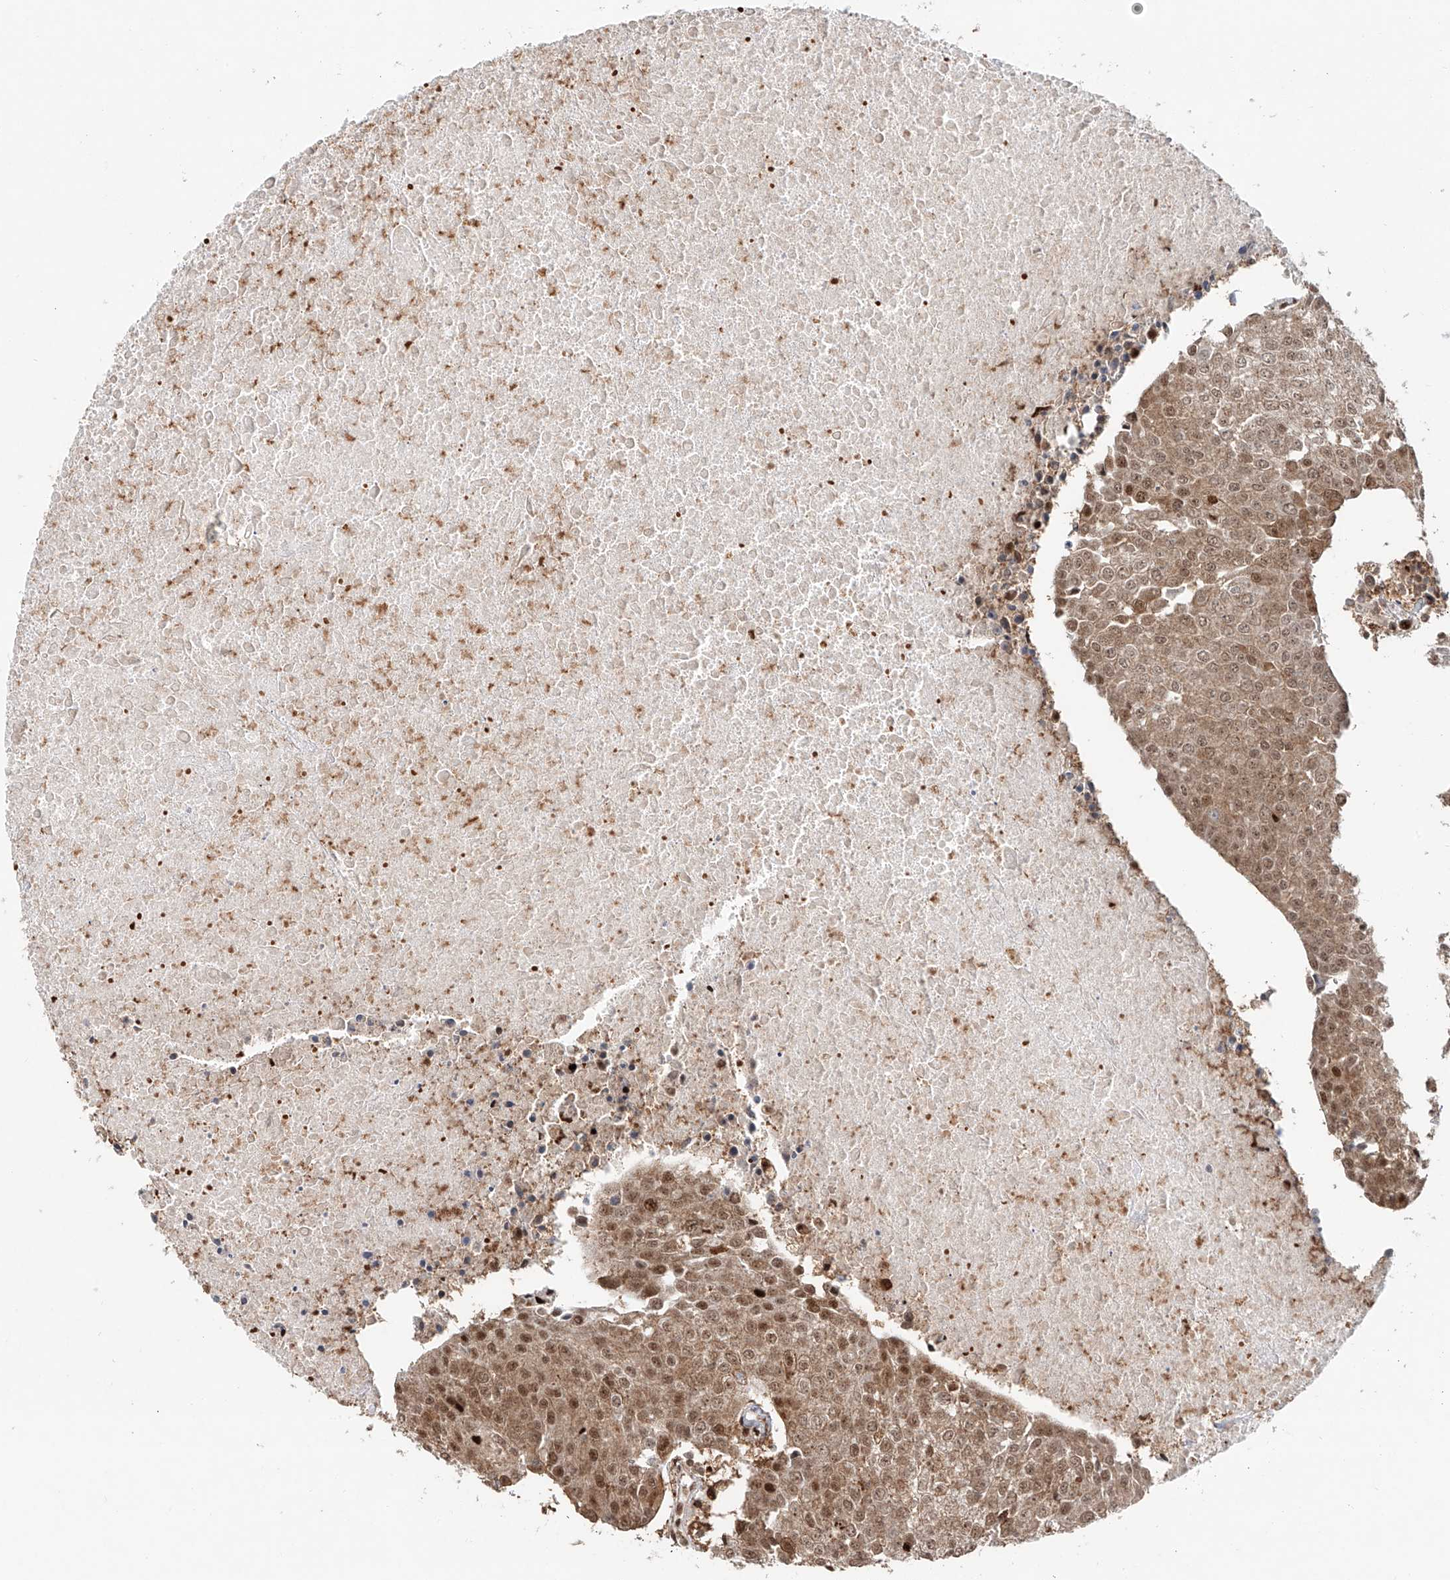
{"staining": {"intensity": "moderate", "quantity": ">75%", "location": "cytoplasmic/membranous,nuclear"}, "tissue": "urothelial cancer", "cell_type": "Tumor cells", "image_type": "cancer", "snomed": [{"axis": "morphology", "description": "Urothelial carcinoma, High grade"}, {"axis": "topography", "description": "Urinary bladder"}], "caption": "A medium amount of moderate cytoplasmic/membranous and nuclear expression is seen in approximately >75% of tumor cells in urothelial cancer tissue.", "gene": "DZIP1L", "patient": {"sex": "female", "age": 85}}